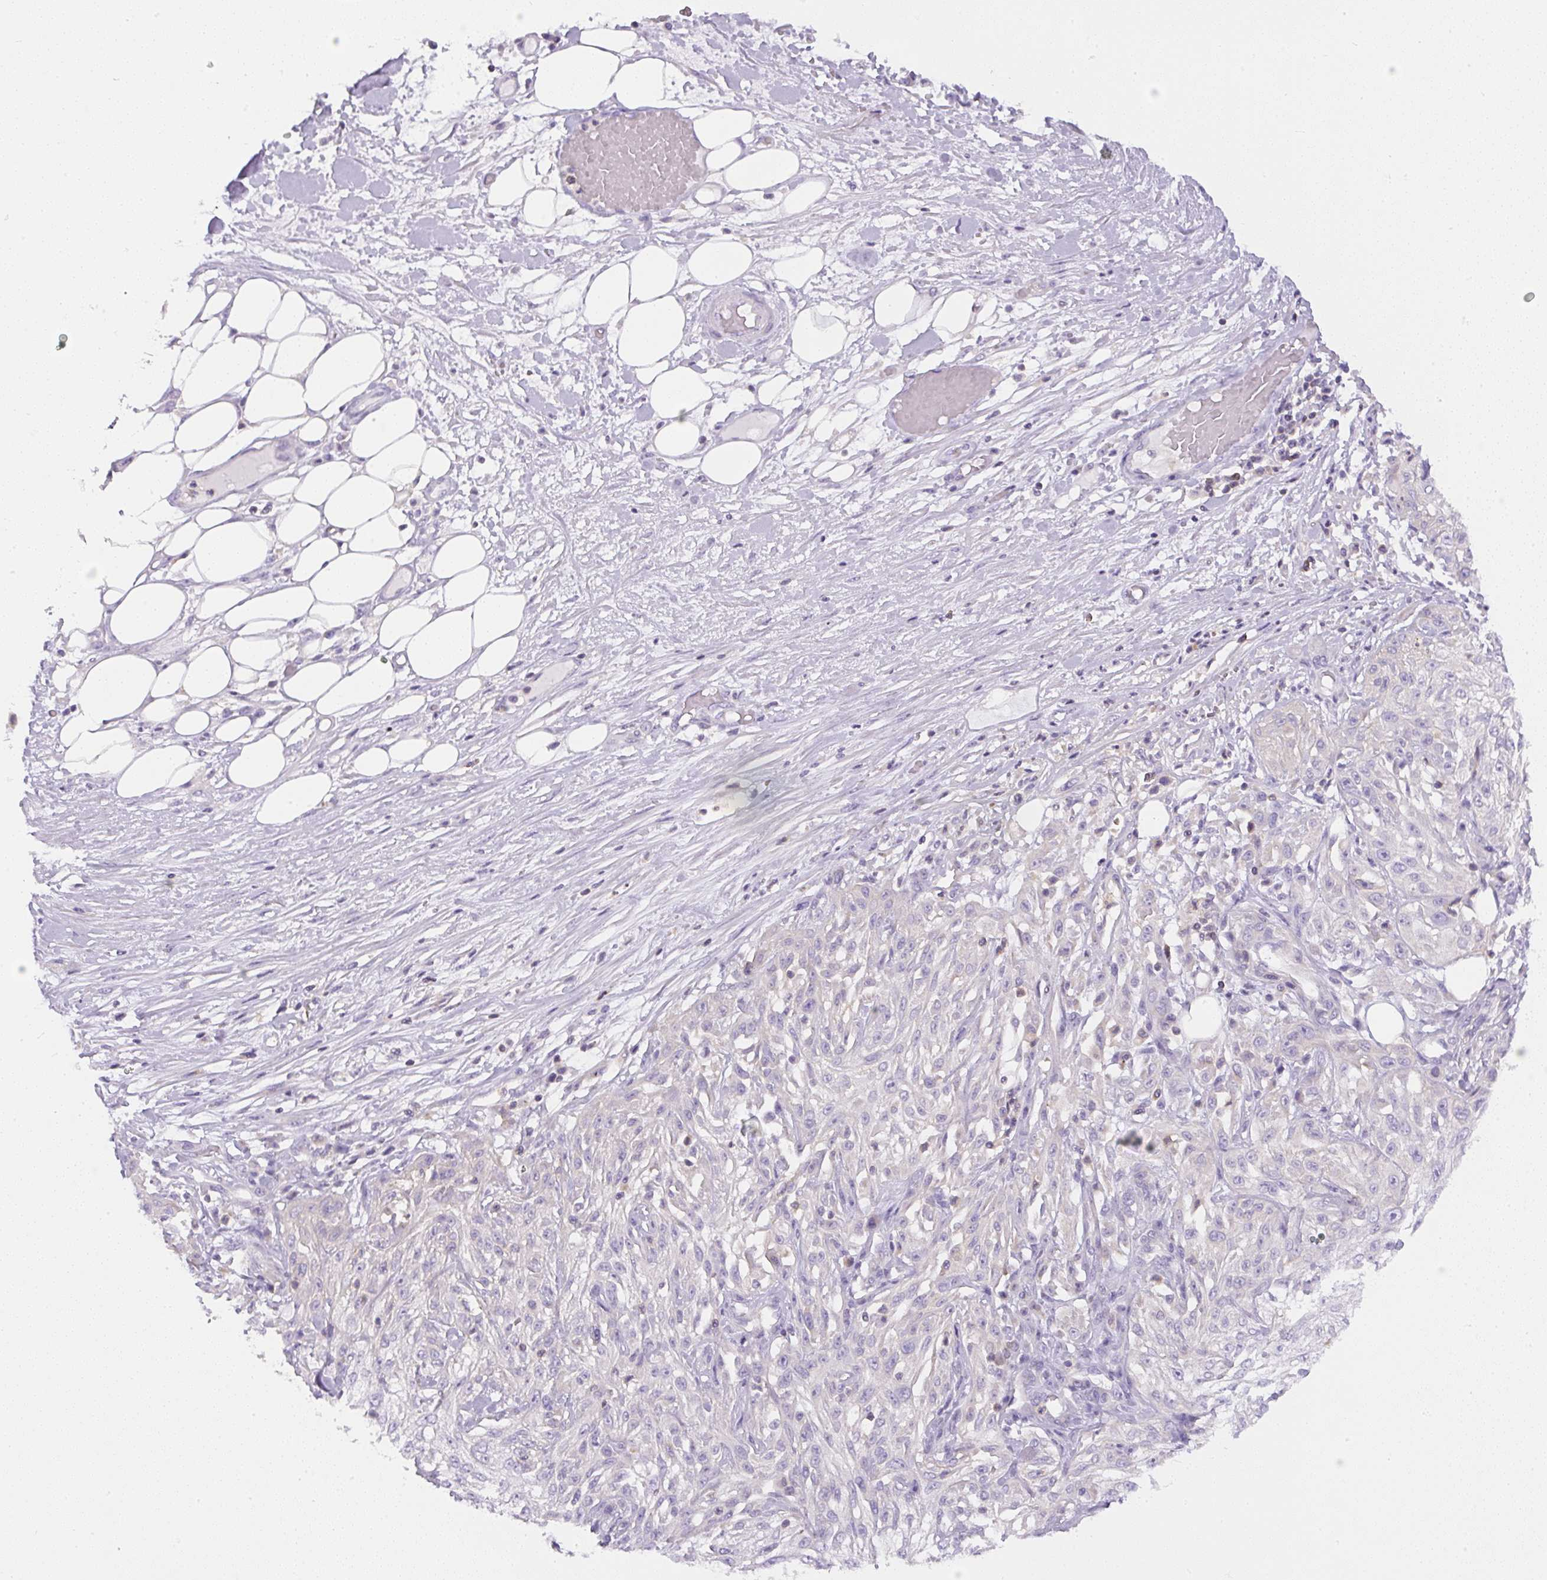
{"staining": {"intensity": "negative", "quantity": "none", "location": "none"}, "tissue": "skin cancer", "cell_type": "Tumor cells", "image_type": "cancer", "snomed": [{"axis": "morphology", "description": "Squamous cell carcinoma, NOS"}, {"axis": "morphology", "description": "Squamous cell carcinoma, metastatic, NOS"}, {"axis": "topography", "description": "Skin"}, {"axis": "topography", "description": "Lymph node"}], "caption": "Immunohistochemical staining of human squamous cell carcinoma (skin) exhibits no significant expression in tumor cells.", "gene": "PIP5KL1", "patient": {"sex": "male", "age": 75}}